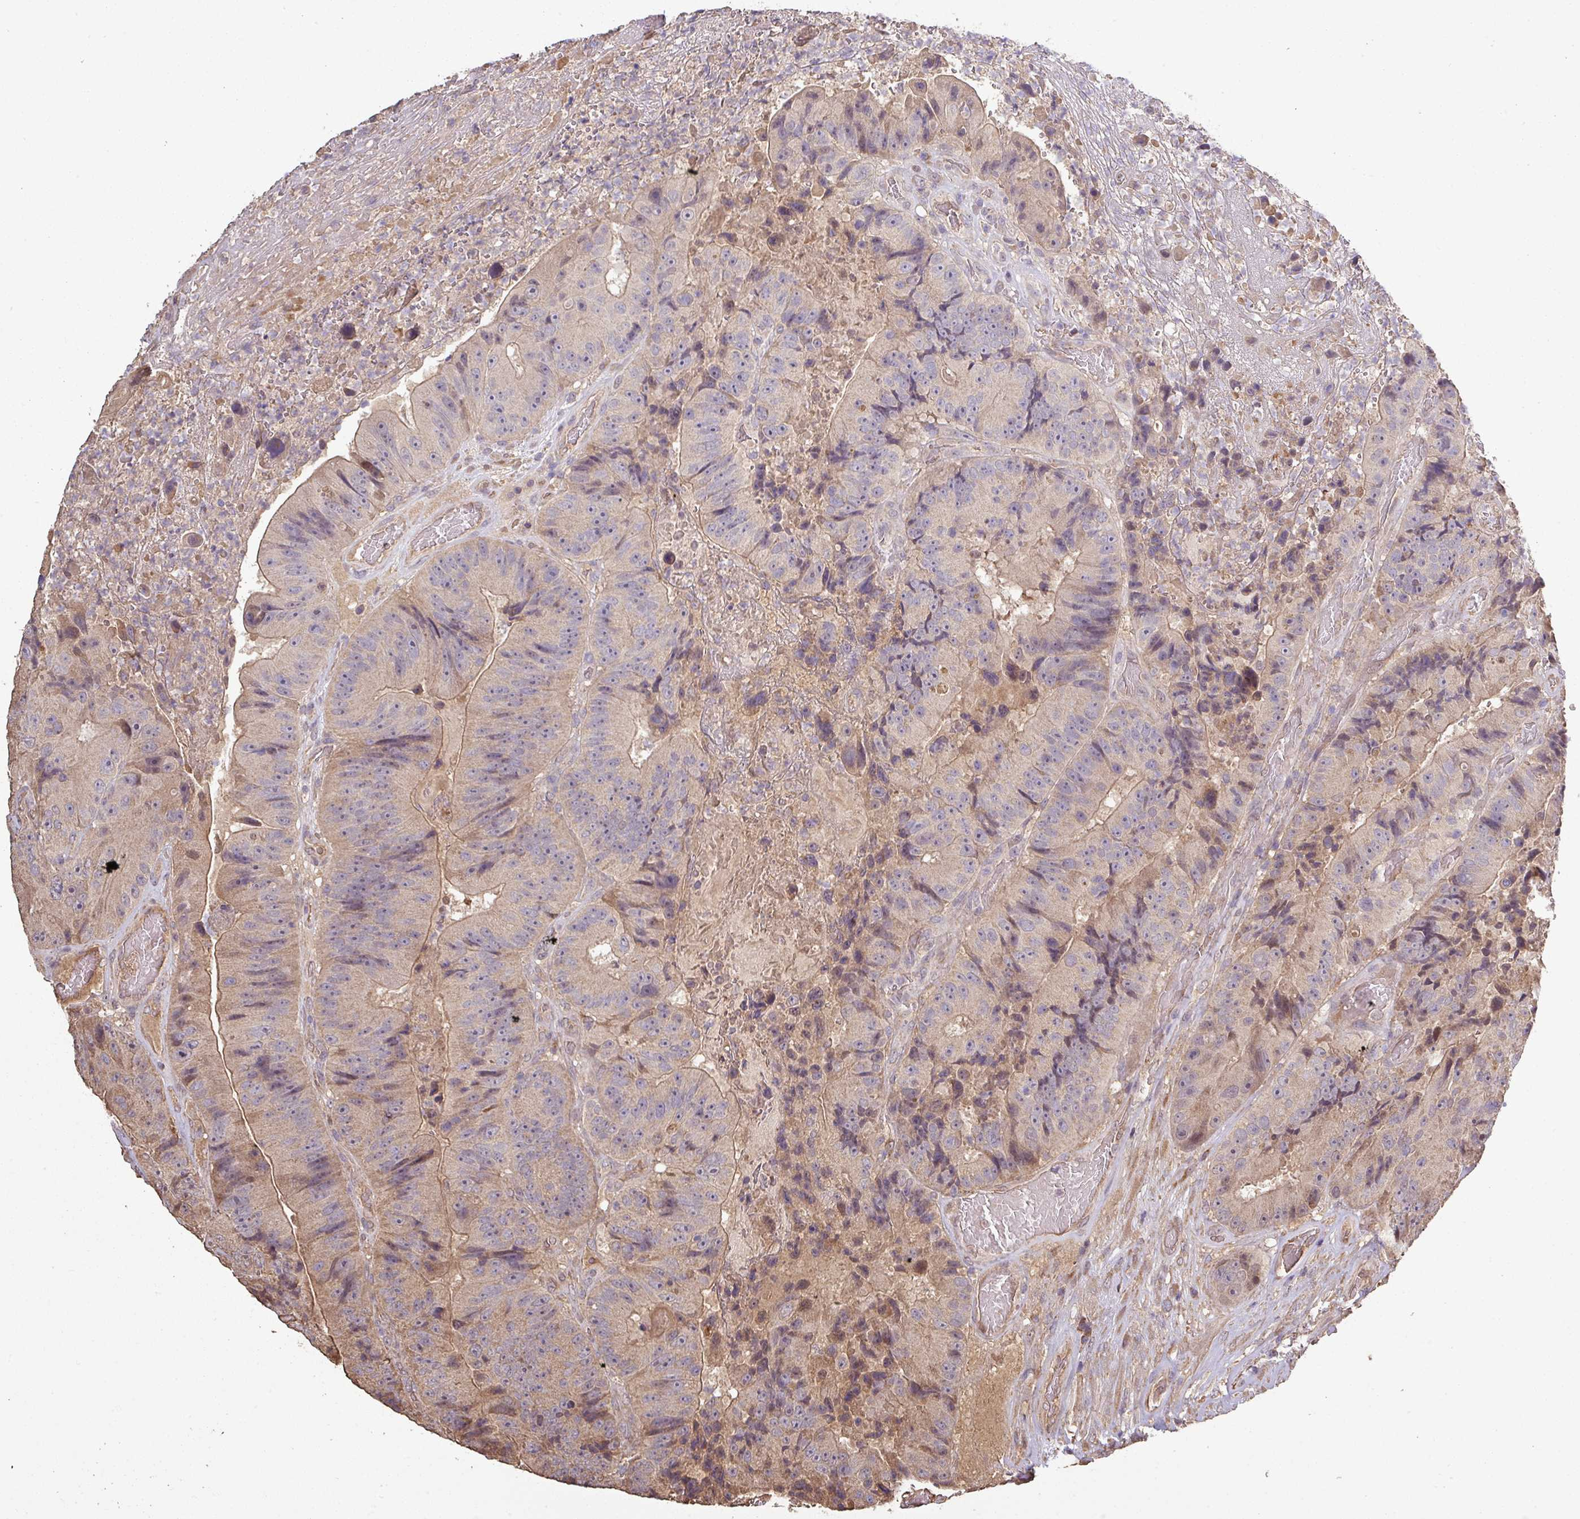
{"staining": {"intensity": "moderate", "quantity": "<25%", "location": "cytoplasmic/membranous"}, "tissue": "colorectal cancer", "cell_type": "Tumor cells", "image_type": "cancer", "snomed": [{"axis": "morphology", "description": "Adenocarcinoma, NOS"}, {"axis": "topography", "description": "Colon"}], "caption": "Protein staining of colorectal adenocarcinoma tissue demonstrates moderate cytoplasmic/membranous expression in about <25% of tumor cells. The staining was performed using DAB to visualize the protein expression in brown, while the nuclei were stained in blue with hematoxylin (Magnification: 20x).", "gene": "ISLR", "patient": {"sex": "female", "age": 86}}